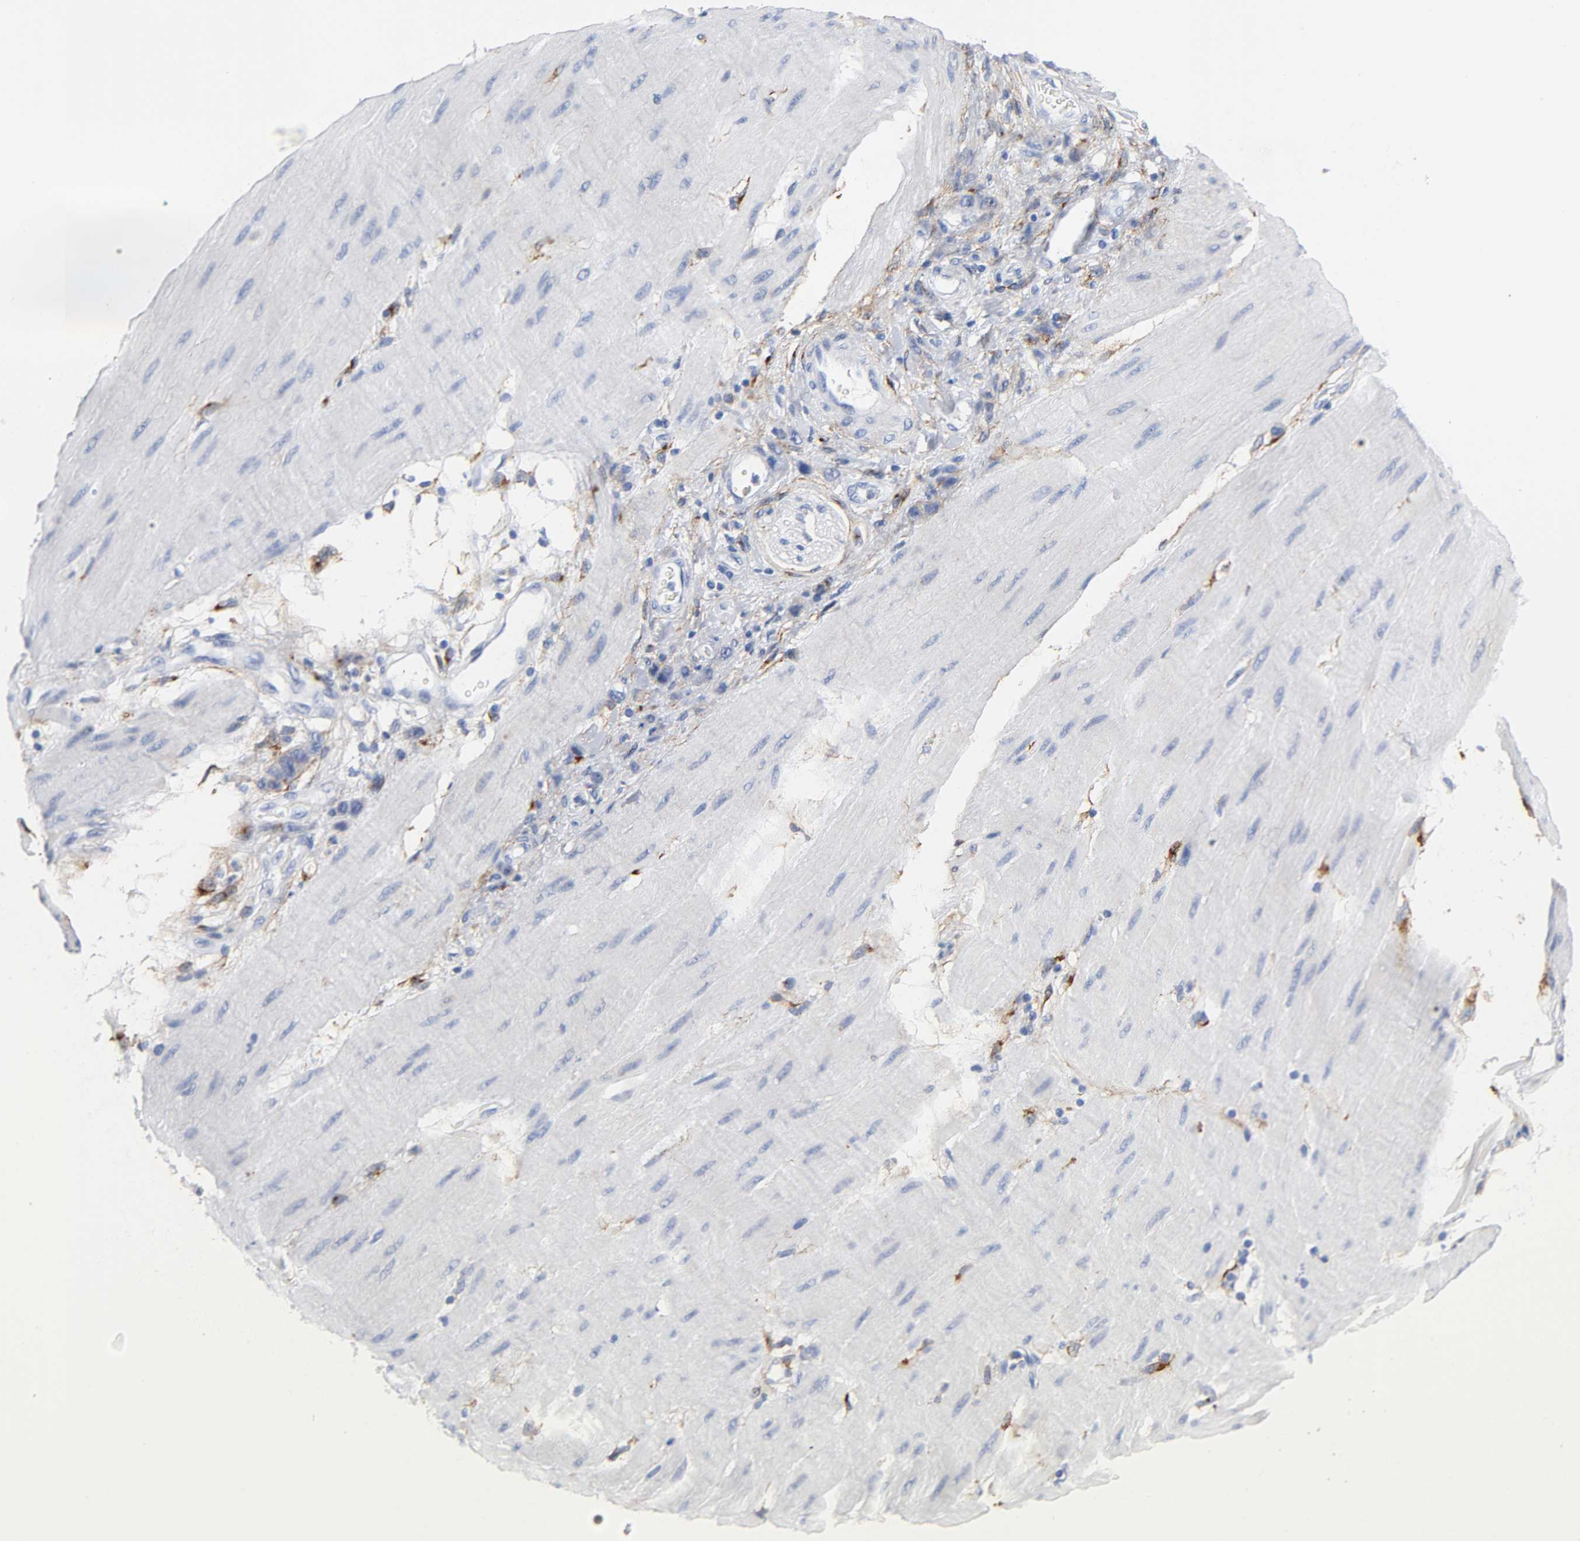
{"staining": {"intensity": "negative", "quantity": "none", "location": "none"}, "tissue": "stomach cancer", "cell_type": "Tumor cells", "image_type": "cancer", "snomed": [{"axis": "morphology", "description": "Adenocarcinoma, NOS"}, {"axis": "topography", "description": "Stomach"}], "caption": "The histopathology image shows no significant expression in tumor cells of stomach adenocarcinoma. (DAB (3,3'-diaminobenzidine) immunohistochemistry (IHC) visualized using brightfield microscopy, high magnification).", "gene": "LRP1", "patient": {"sex": "male", "age": 82}}